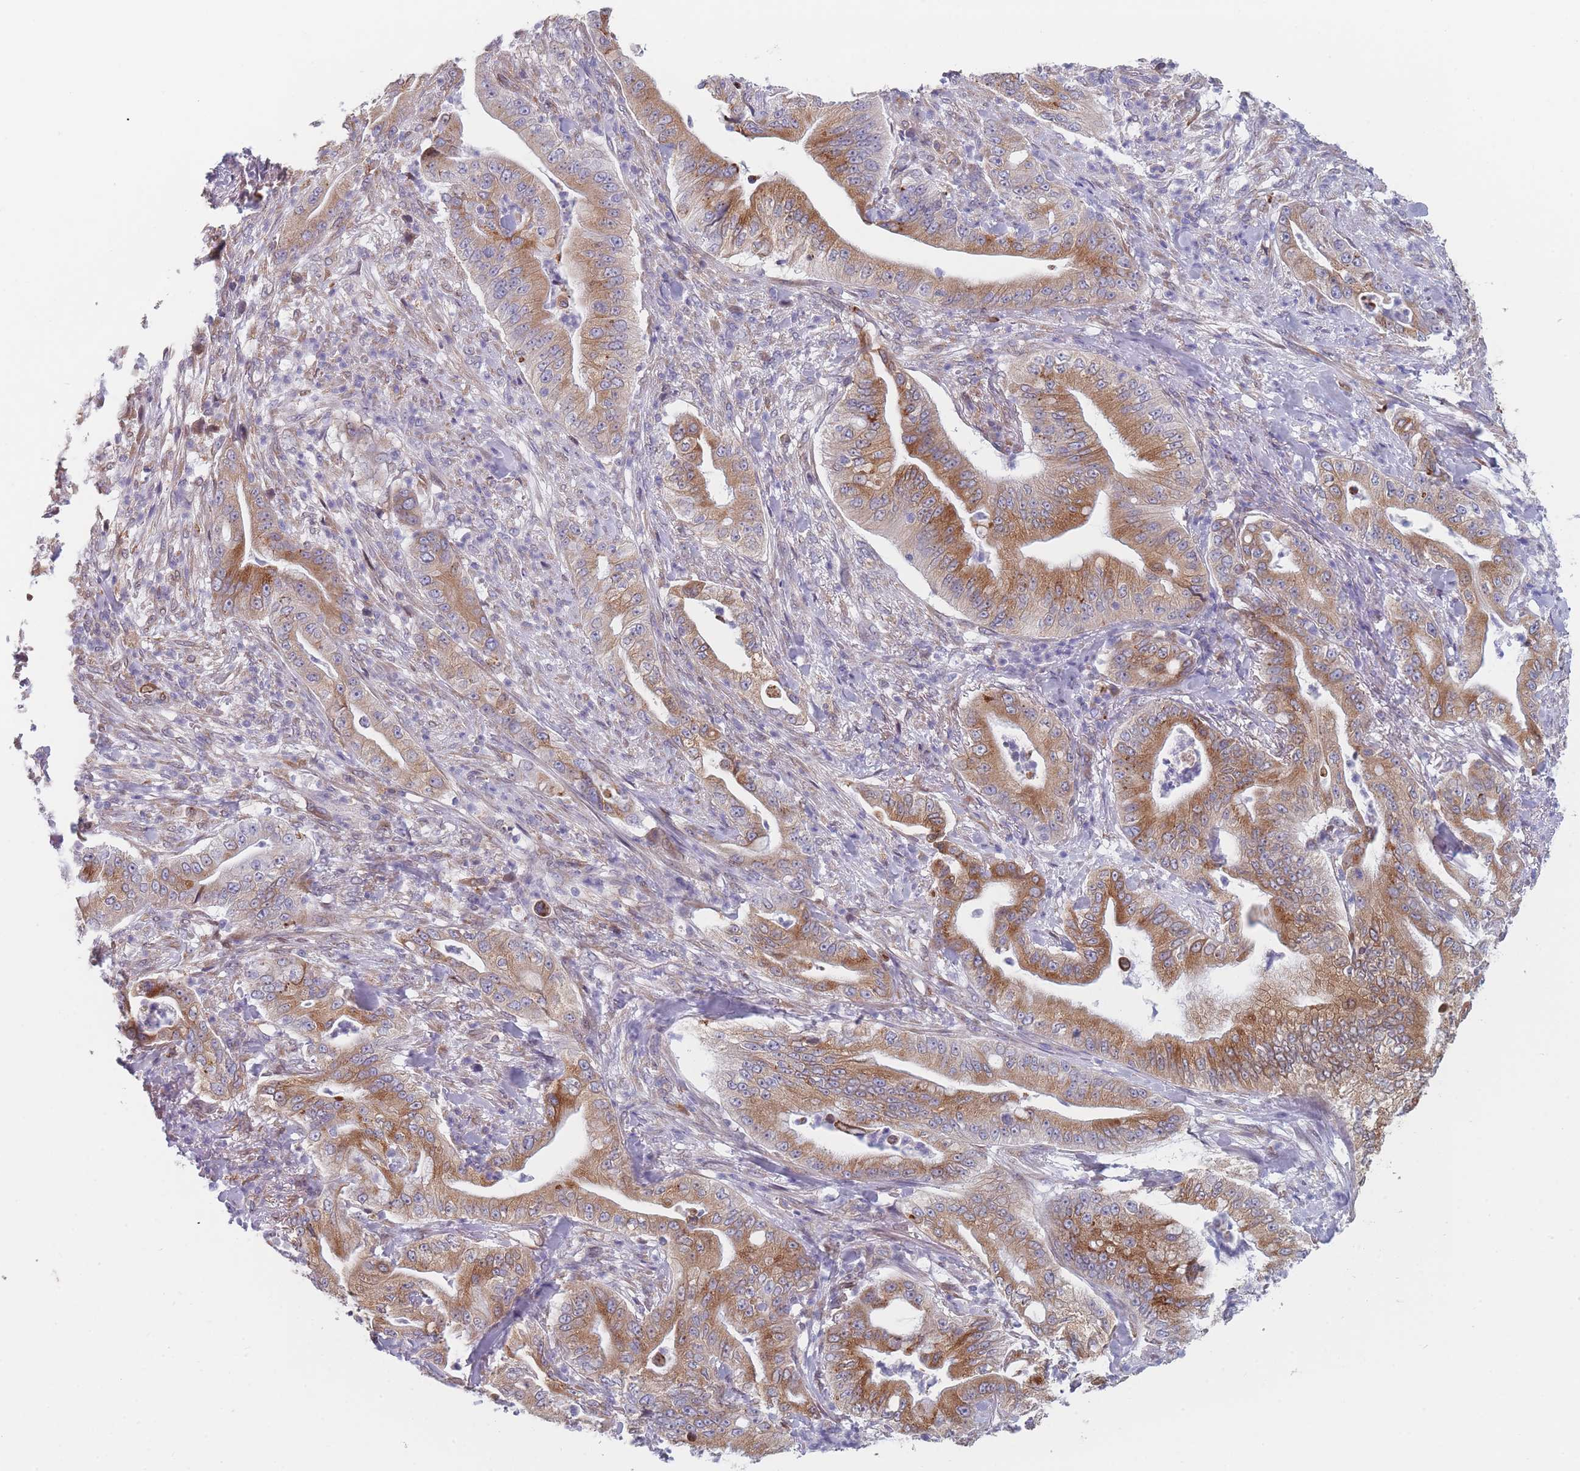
{"staining": {"intensity": "moderate", "quantity": ">75%", "location": "cytoplasmic/membranous"}, "tissue": "pancreatic cancer", "cell_type": "Tumor cells", "image_type": "cancer", "snomed": [{"axis": "morphology", "description": "Adenocarcinoma, NOS"}, {"axis": "topography", "description": "Pancreas"}], "caption": "Pancreatic cancer (adenocarcinoma) stained with a brown dye demonstrates moderate cytoplasmic/membranous positive expression in about >75% of tumor cells.", "gene": "TMED10", "patient": {"sex": "male", "age": 71}}